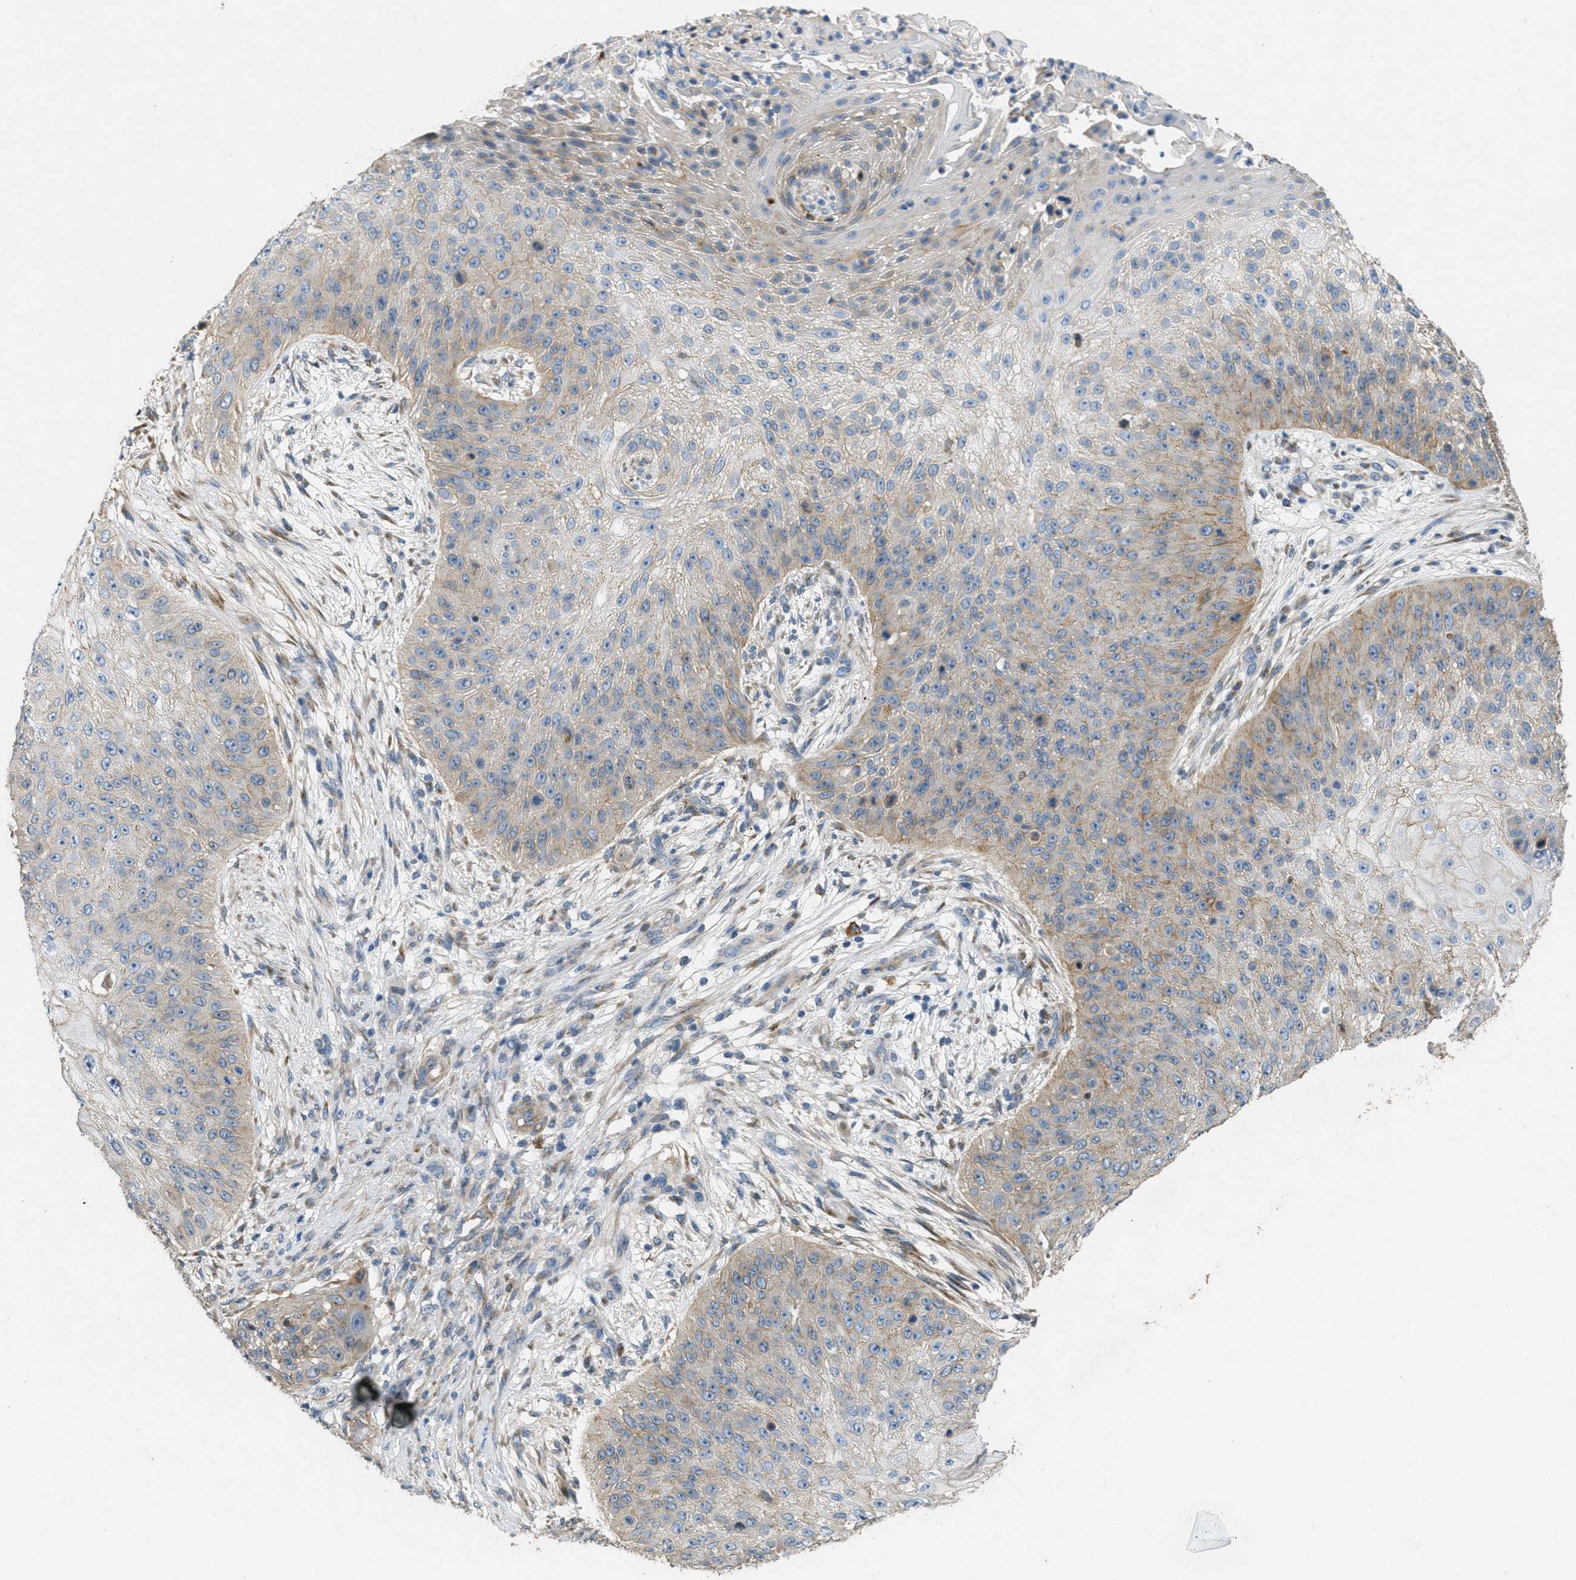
{"staining": {"intensity": "weak", "quantity": "25%-75%", "location": "cytoplasmic/membranous"}, "tissue": "skin cancer", "cell_type": "Tumor cells", "image_type": "cancer", "snomed": [{"axis": "morphology", "description": "Squamous cell carcinoma, NOS"}, {"axis": "topography", "description": "Skin"}], "caption": "IHC staining of skin cancer, which reveals low levels of weak cytoplasmic/membranous positivity in approximately 25%-75% of tumor cells indicating weak cytoplasmic/membranous protein expression. The staining was performed using DAB (brown) for protein detection and nuclei were counterstained in hematoxylin (blue).", "gene": "ADCY5", "patient": {"sex": "female", "age": 80}}